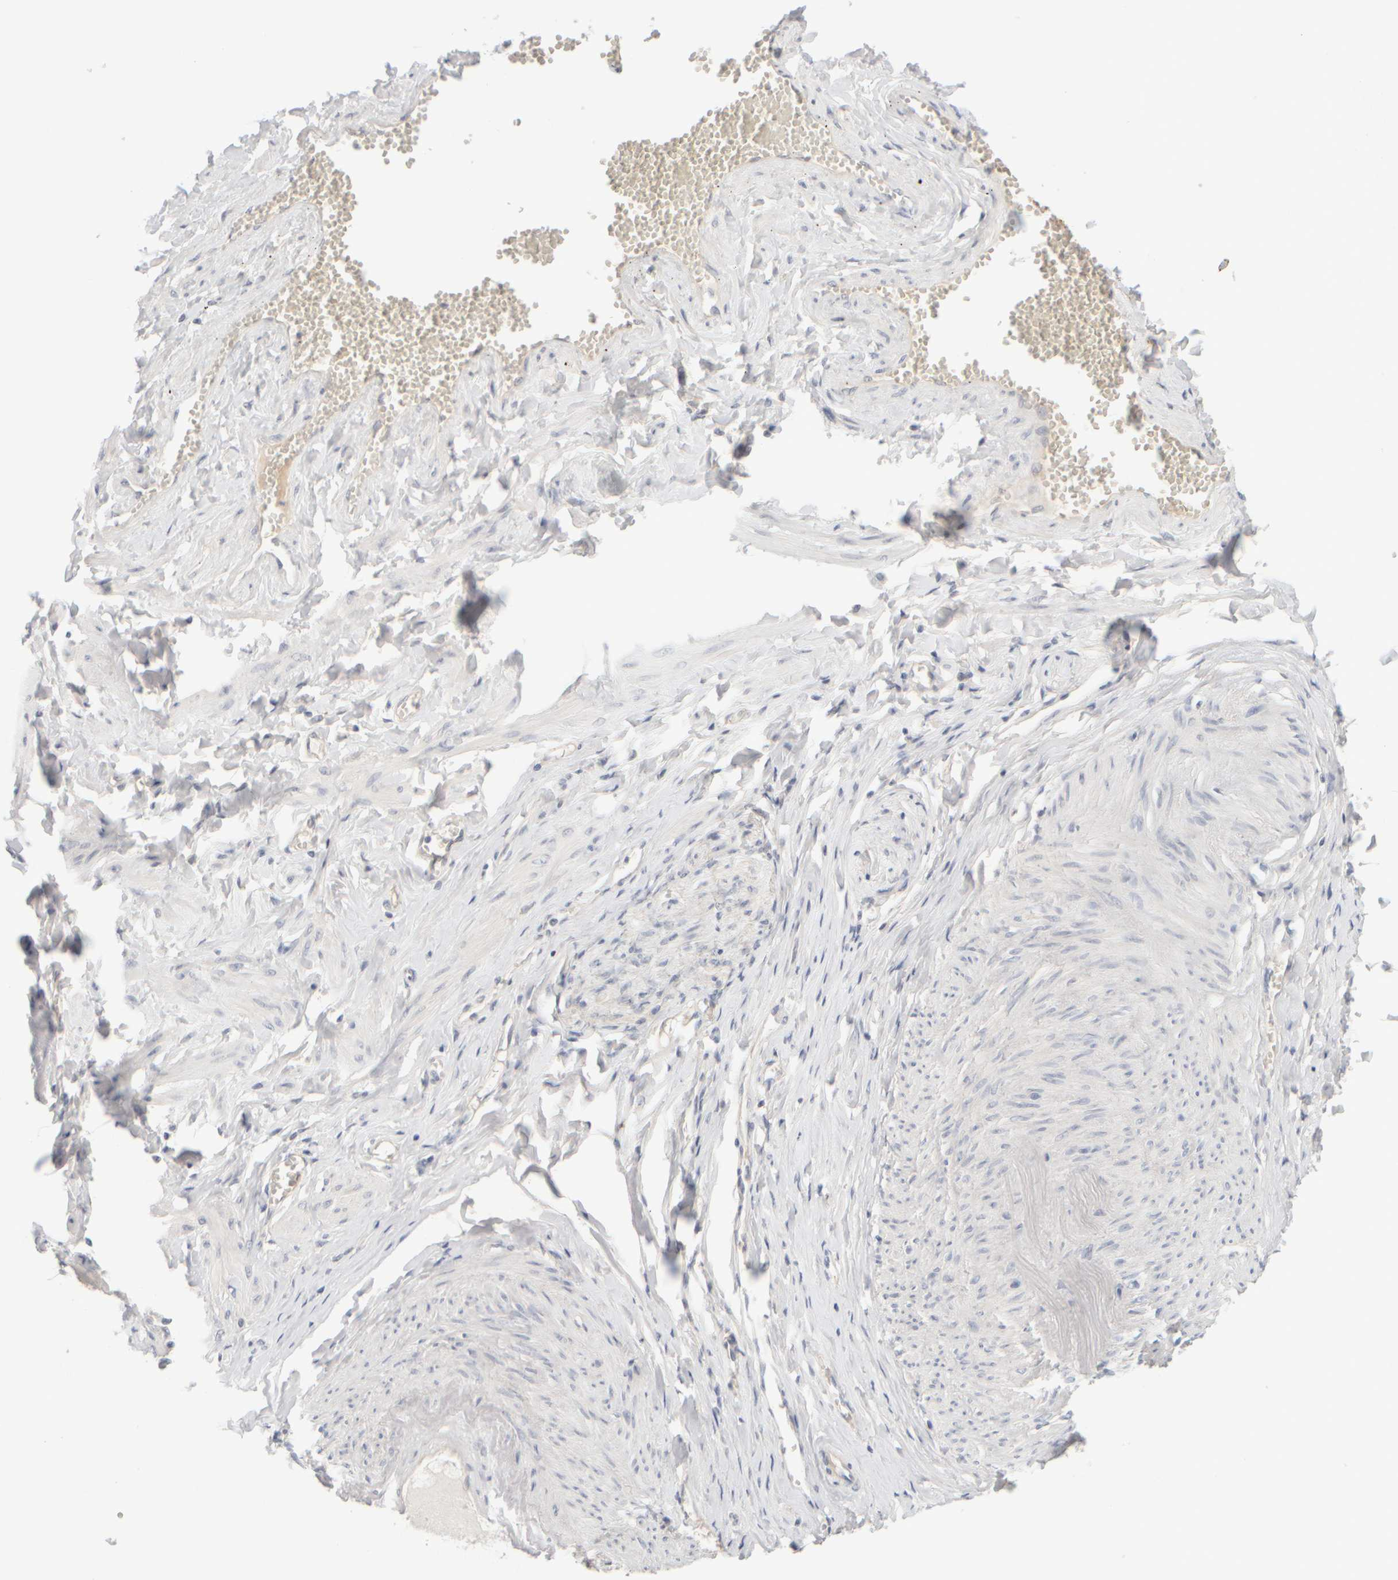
{"staining": {"intensity": "negative", "quantity": "none", "location": "none"}, "tissue": "adipose tissue", "cell_type": "Adipocytes", "image_type": "normal", "snomed": [{"axis": "morphology", "description": "Normal tissue, NOS"}, {"axis": "topography", "description": "Vascular tissue"}, {"axis": "topography", "description": "Fallopian tube"}, {"axis": "topography", "description": "Ovary"}], "caption": "The histopathology image displays no staining of adipocytes in normal adipose tissue.", "gene": "GOPC", "patient": {"sex": "female", "age": 67}}